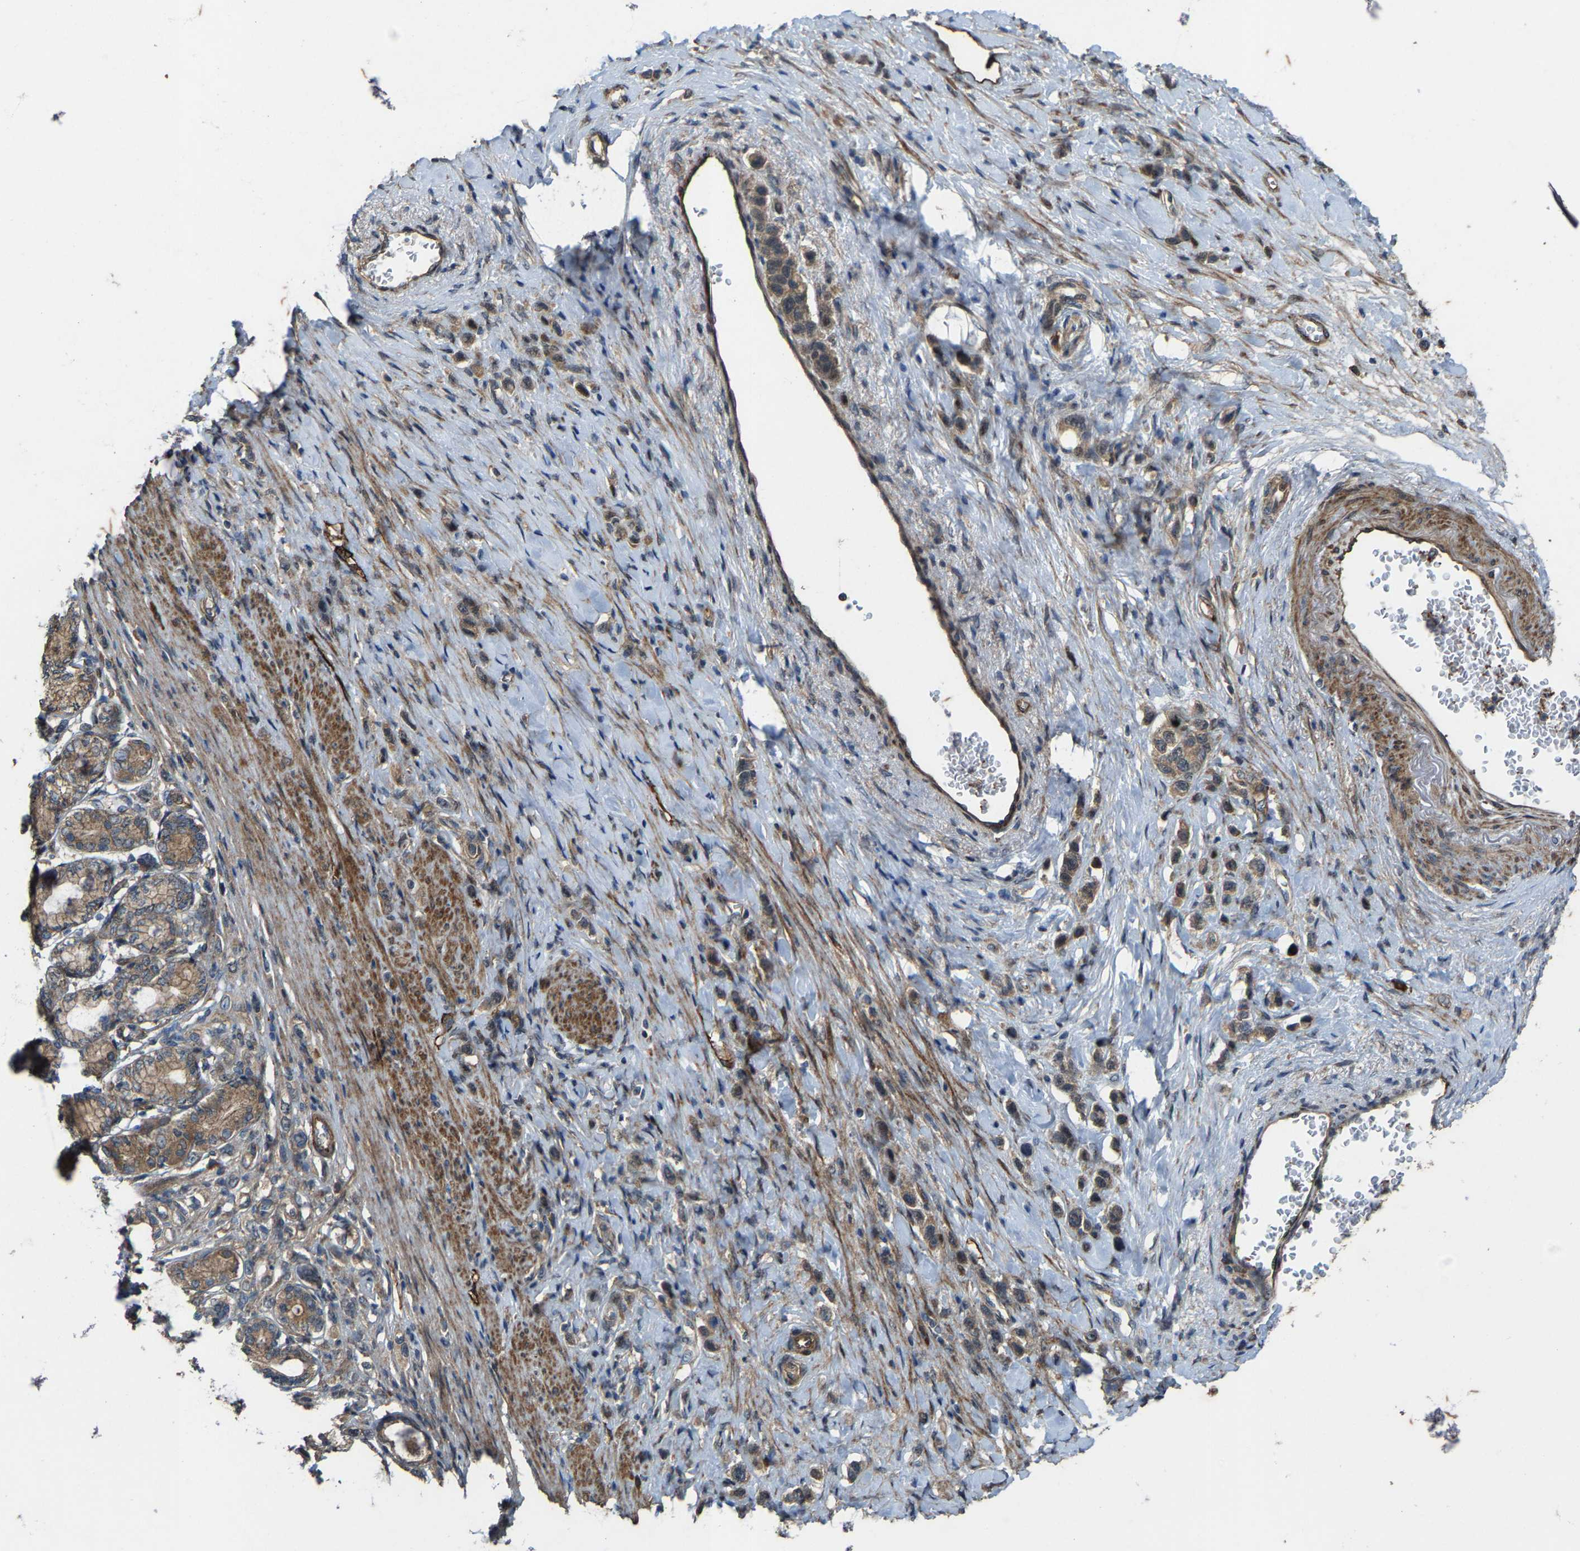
{"staining": {"intensity": "weak", "quantity": ">75%", "location": "cytoplasmic/membranous"}, "tissue": "stomach cancer", "cell_type": "Tumor cells", "image_type": "cancer", "snomed": [{"axis": "morphology", "description": "Adenocarcinoma, NOS"}, {"axis": "topography", "description": "Stomach"}], "caption": "This is a photomicrograph of immunohistochemistry (IHC) staining of stomach adenocarcinoma, which shows weak positivity in the cytoplasmic/membranous of tumor cells.", "gene": "LRRC72", "patient": {"sex": "female", "age": 65}}